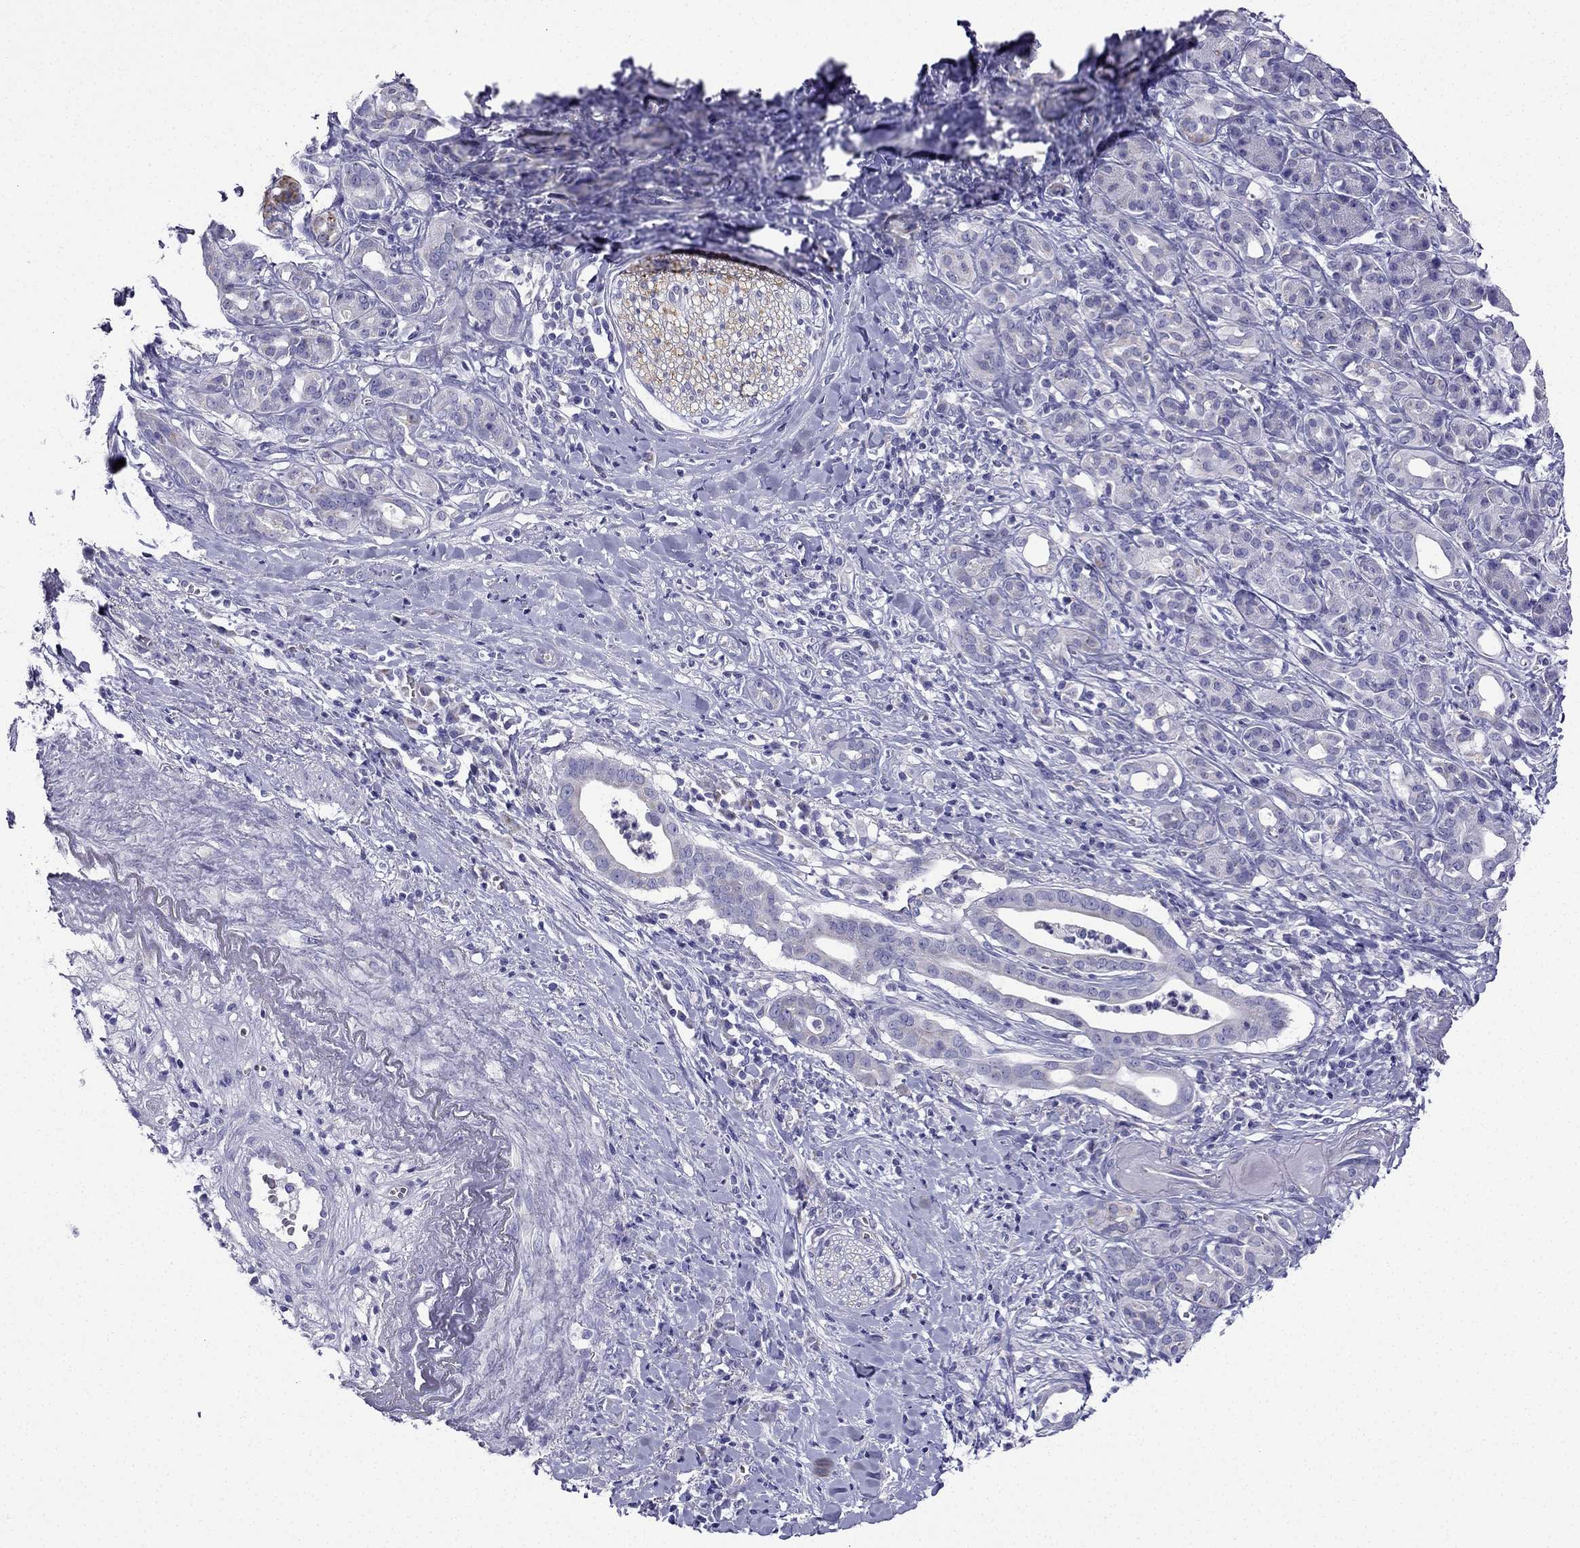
{"staining": {"intensity": "weak", "quantity": "<25%", "location": "cytoplasmic/membranous"}, "tissue": "pancreatic cancer", "cell_type": "Tumor cells", "image_type": "cancer", "snomed": [{"axis": "morphology", "description": "Adenocarcinoma, NOS"}, {"axis": "topography", "description": "Pancreas"}], "caption": "Image shows no significant protein positivity in tumor cells of pancreatic cancer (adenocarcinoma).", "gene": "KIF5A", "patient": {"sex": "male", "age": 61}}